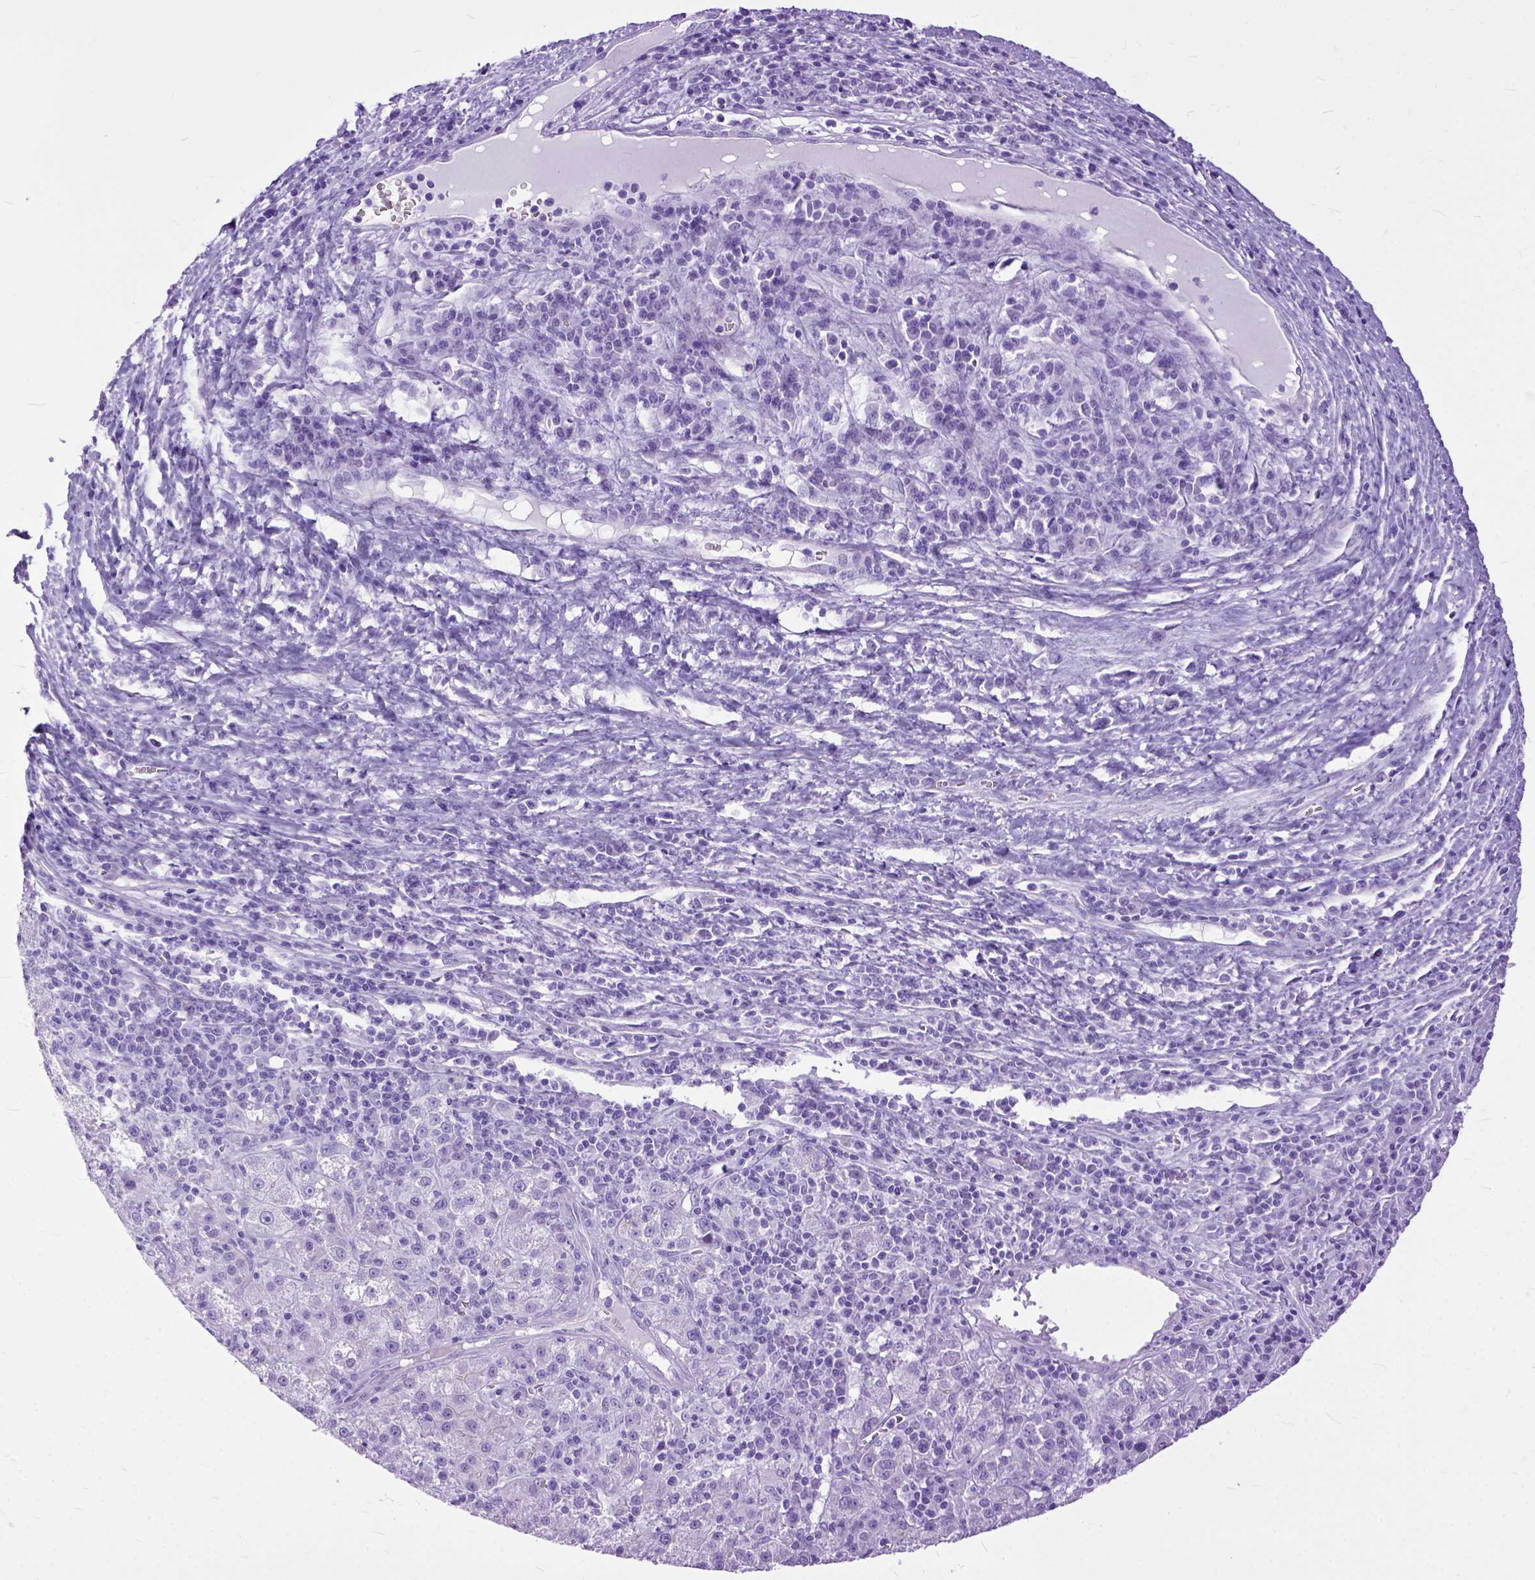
{"staining": {"intensity": "negative", "quantity": "none", "location": "none"}, "tissue": "liver cancer", "cell_type": "Tumor cells", "image_type": "cancer", "snomed": [{"axis": "morphology", "description": "Carcinoma, Hepatocellular, NOS"}, {"axis": "topography", "description": "Liver"}], "caption": "Human liver hepatocellular carcinoma stained for a protein using IHC shows no staining in tumor cells.", "gene": "GNGT1", "patient": {"sex": "female", "age": 60}}